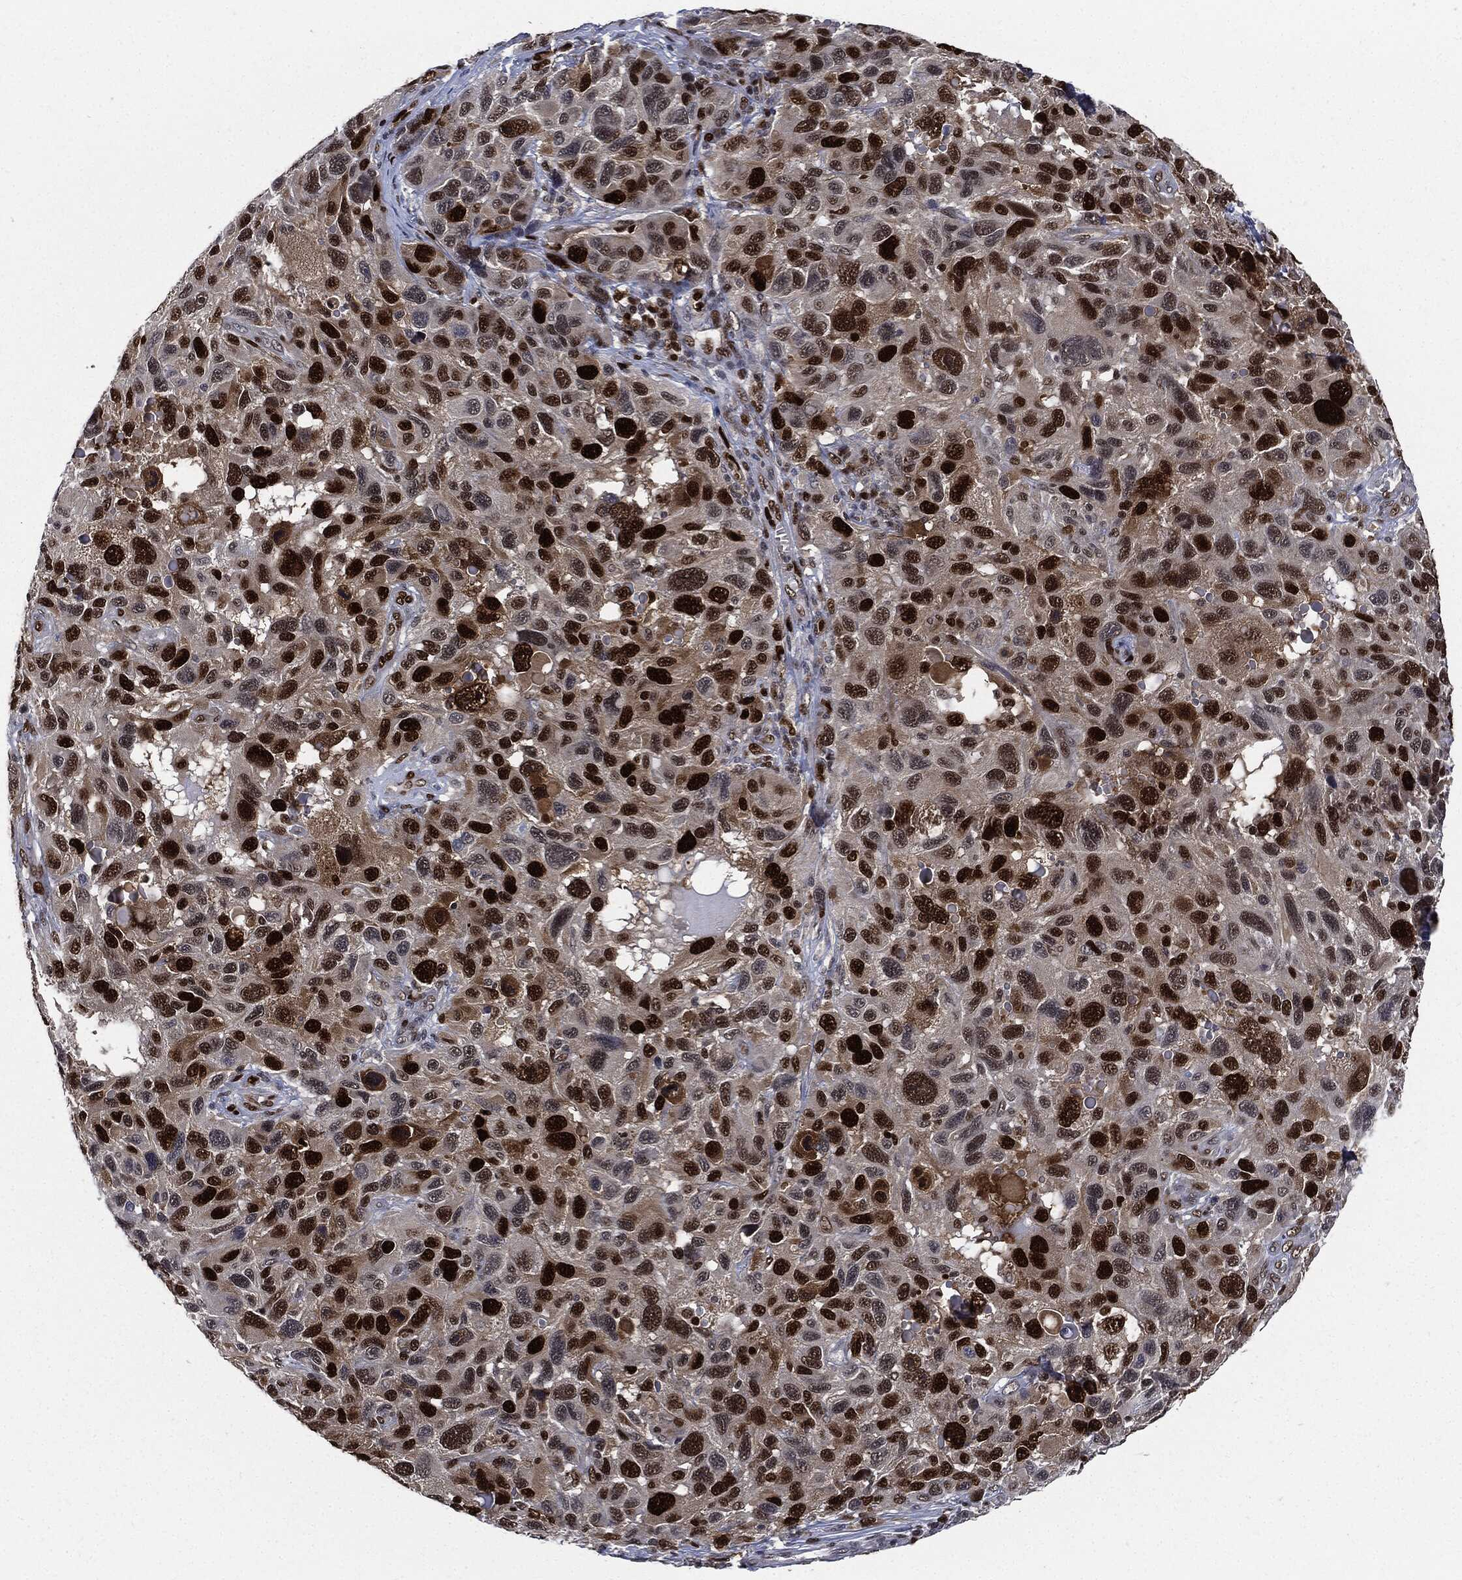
{"staining": {"intensity": "strong", "quantity": ">75%", "location": "nuclear"}, "tissue": "melanoma", "cell_type": "Tumor cells", "image_type": "cancer", "snomed": [{"axis": "morphology", "description": "Malignant melanoma, NOS"}, {"axis": "topography", "description": "Skin"}], "caption": "A high amount of strong nuclear positivity is identified in about >75% of tumor cells in melanoma tissue. (DAB IHC with brightfield microscopy, high magnification).", "gene": "PCNA", "patient": {"sex": "male", "age": 53}}